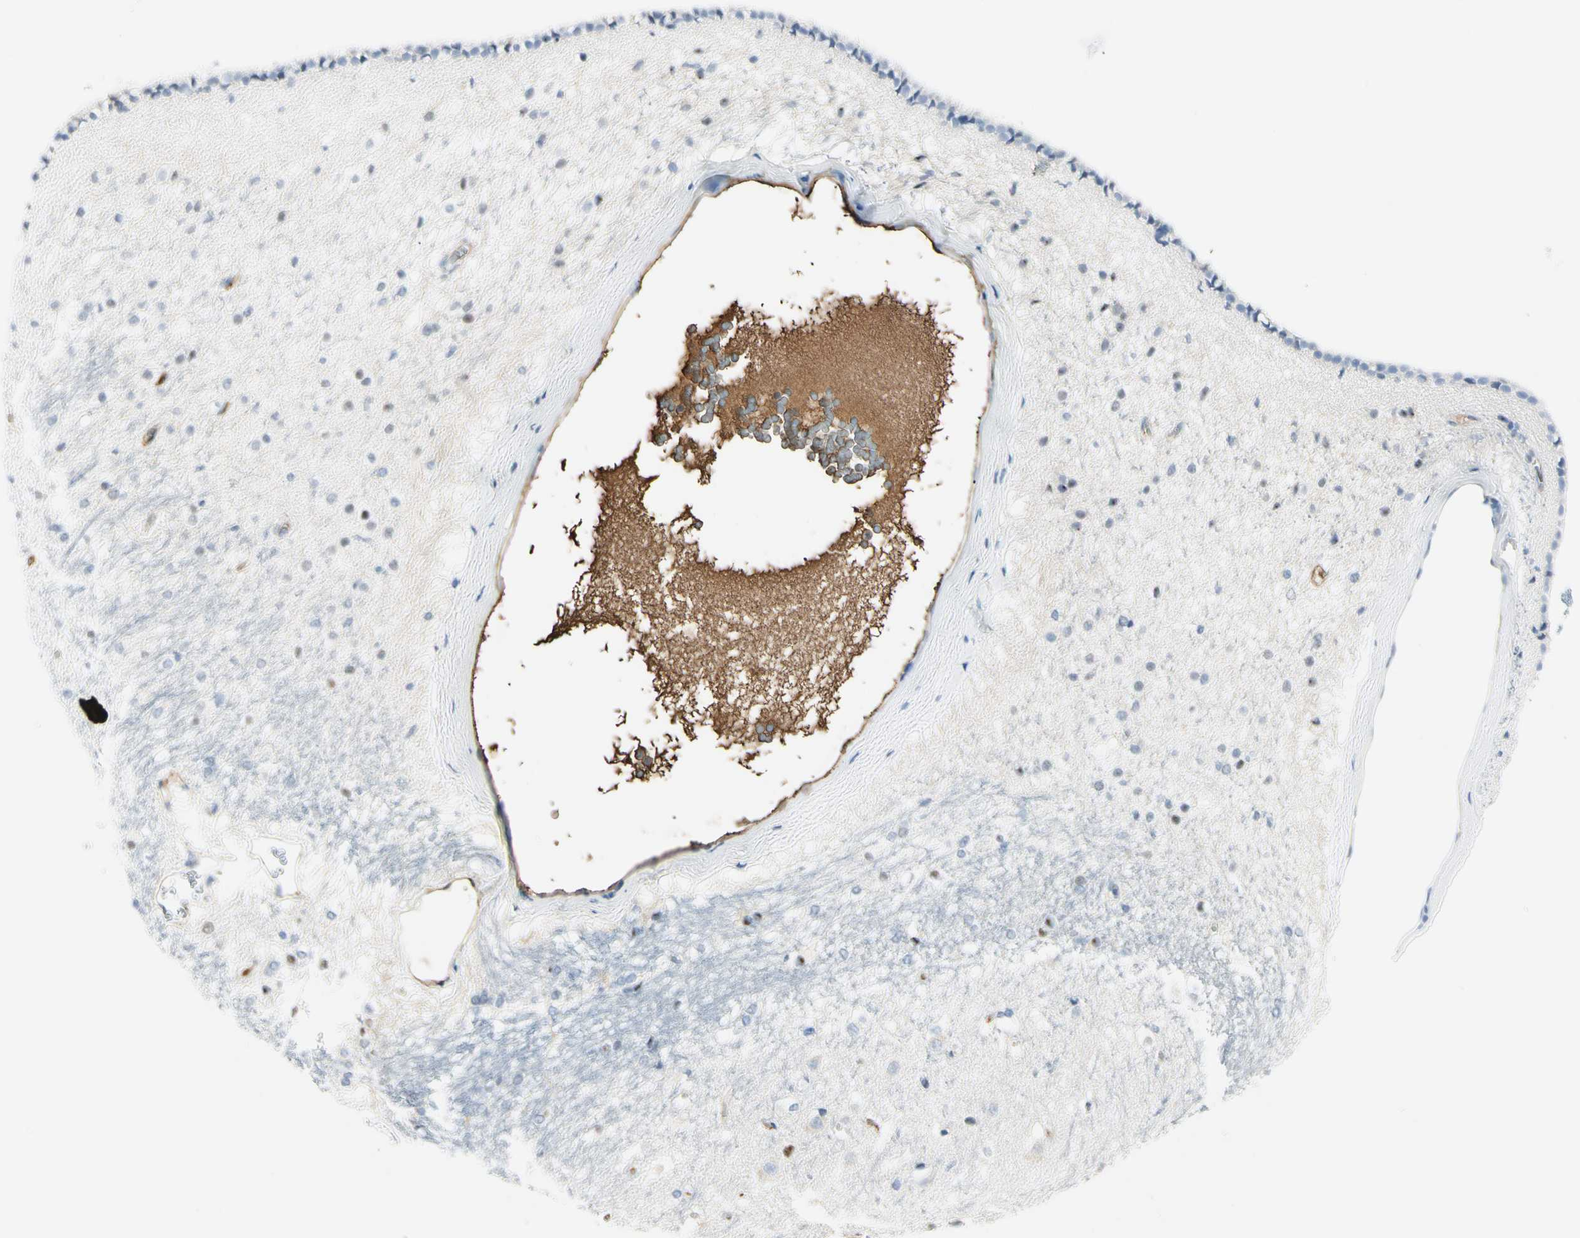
{"staining": {"intensity": "moderate", "quantity": "<25%", "location": "nuclear"}, "tissue": "hippocampus", "cell_type": "Glial cells", "image_type": "normal", "snomed": [{"axis": "morphology", "description": "Normal tissue, NOS"}, {"axis": "topography", "description": "Hippocampus"}], "caption": "Immunohistochemistry (DAB) staining of benign hippocampus shows moderate nuclear protein staining in approximately <25% of glial cells.", "gene": "LAMB3", "patient": {"sex": "female", "age": 19}}